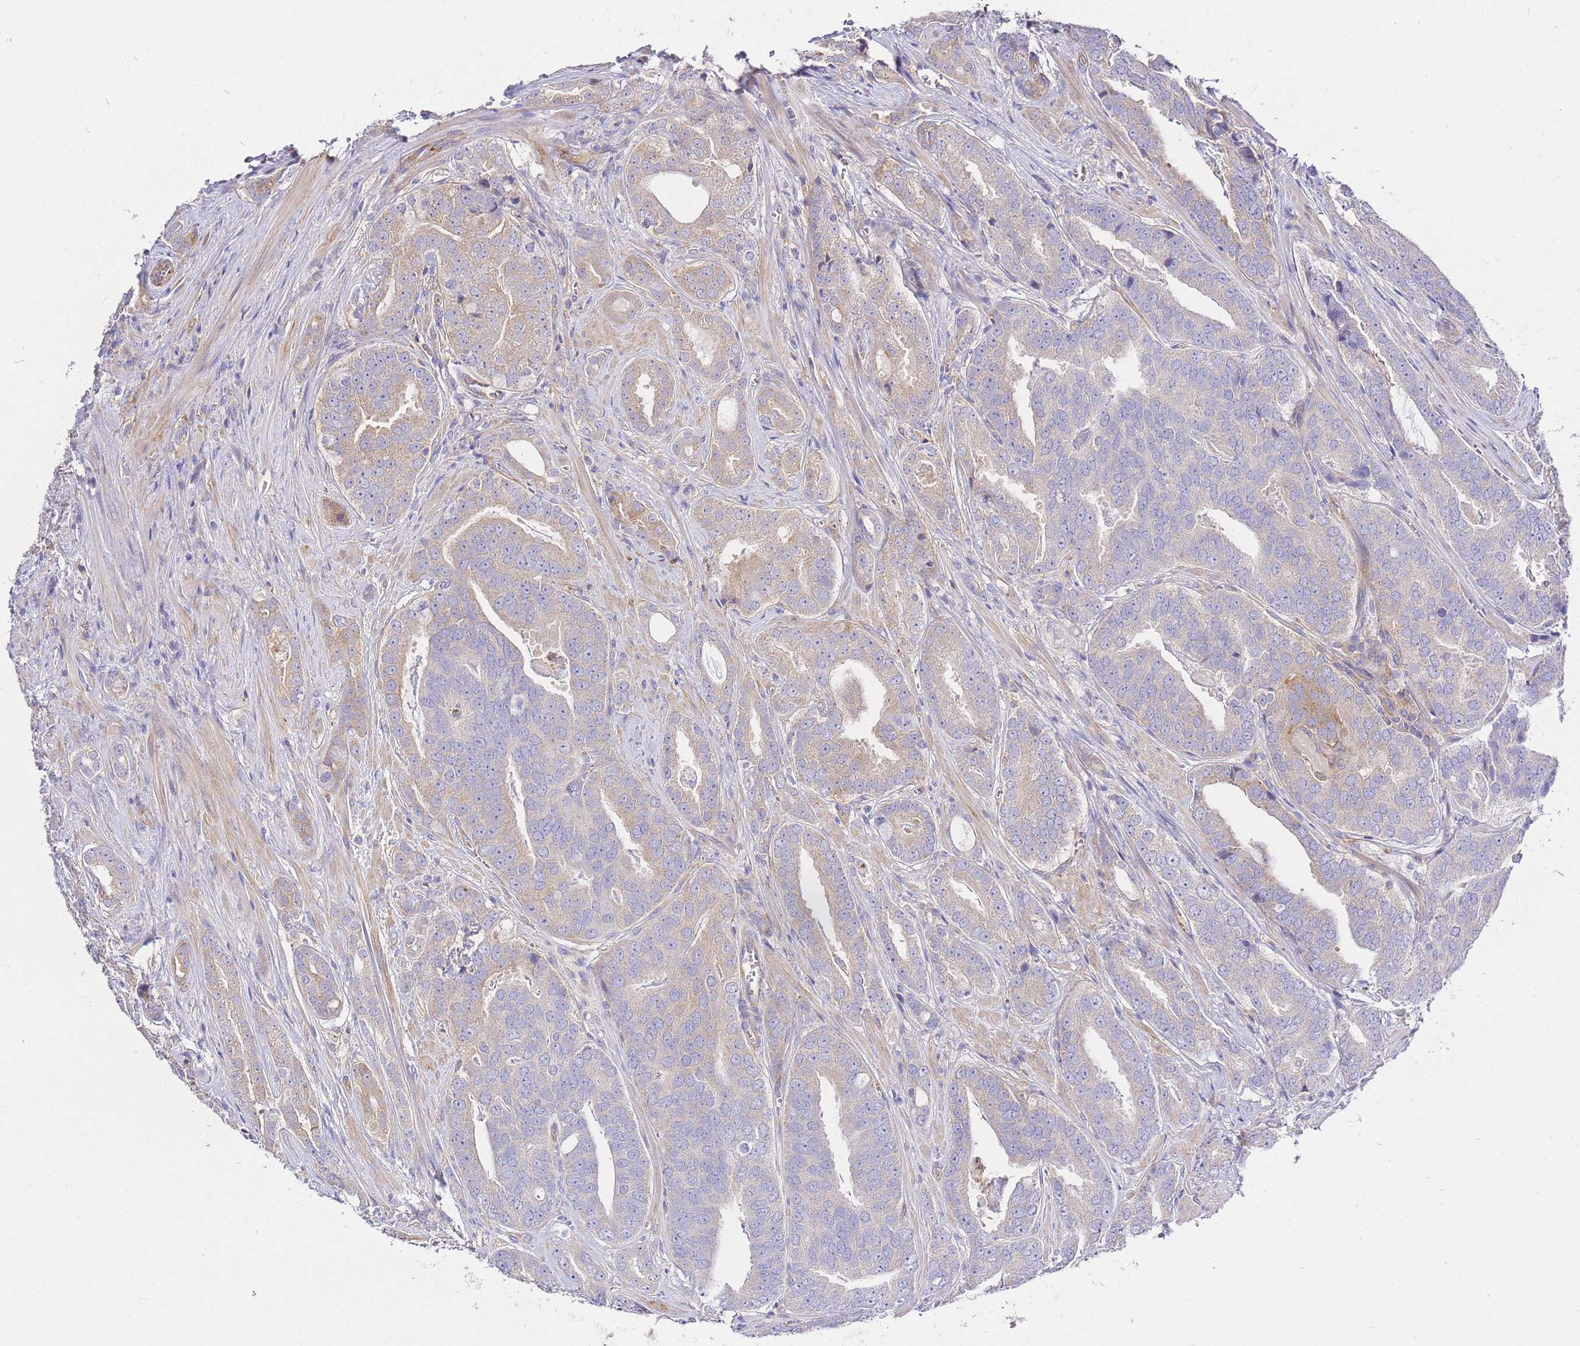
{"staining": {"intensity": "weak", "quantity": "<25%", "location": "cytoplasmic/membranous"}, "tissue": "prostate cancer", "cell_type": "Tumor cells", "image_type": "cancer", "snomed": [{"axis": "morphology", "description": "Adenocarcinoma, High grade"}, {"axis": "topography", "description": "Prostate"}], "caption": "An immunohistochemistry micrograph of prostate cancer (adenocarcinoma (high-grade)) is shown. There is no staining in tumor cells of prostate cancer (adenocarcinoma (high-grade)). (DAB immunohistochemistry with hematoxylin counter stain).", "gene": "INSYN2B", "patient": {"sex": "male", "age": 55}}